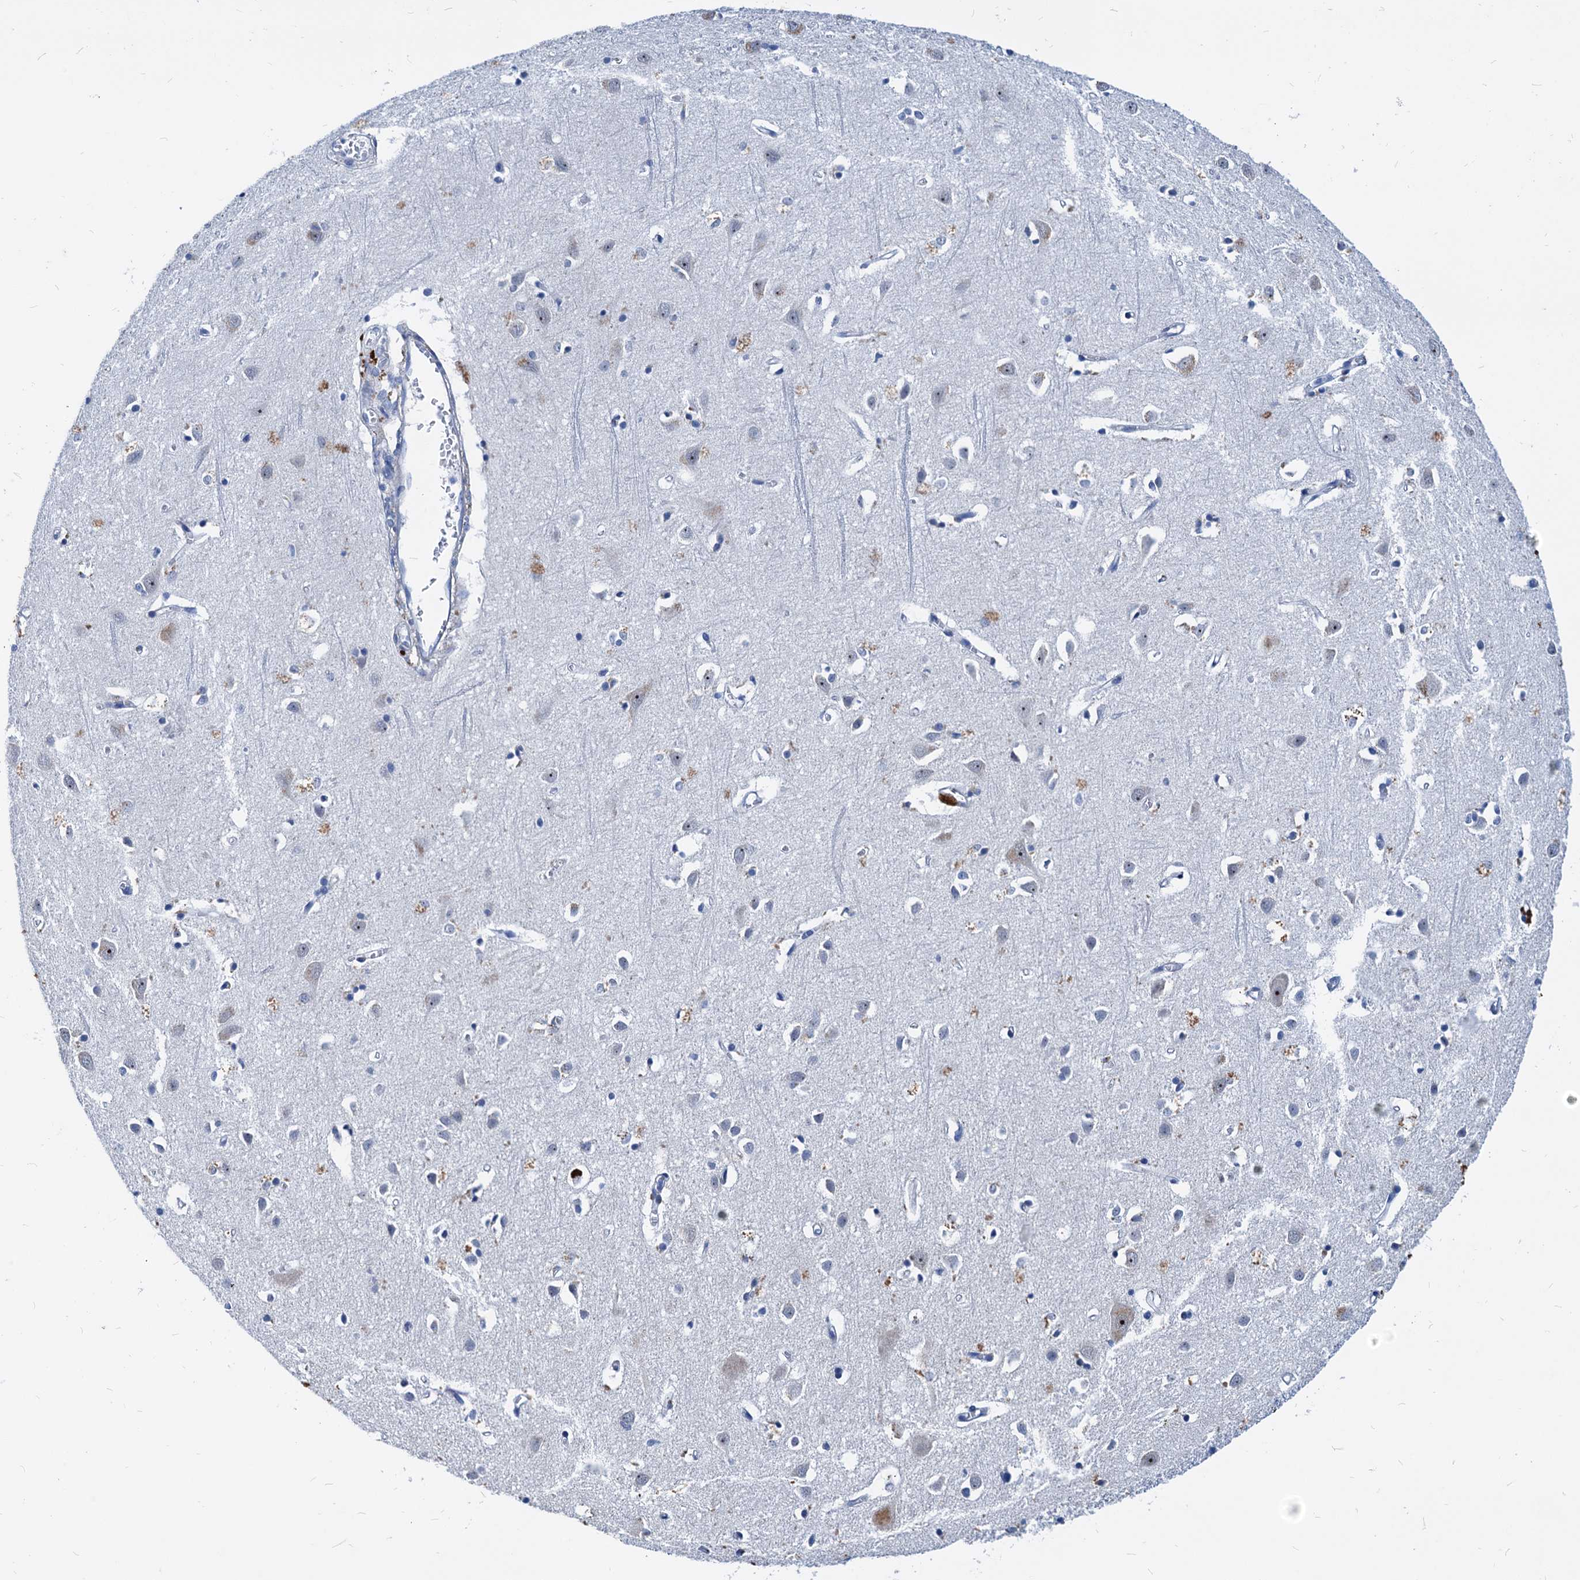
{"staining": {"intensity": "negative", "quantity": "none", "location": "none"}, "tissue": "cerebral cortex", "cell_type": "Endothelial cells", "image_type": "normal", "snomed": [{"axis": "morphology", "description": "Normal tissue, NOS"}, {"axis": "topography", "description": "Cerebral cortex"}], "caption": "IHC micrograph of benign cerebral cortex stained for a protein (brown), which shows no expression in endothelial cells. (IHC, brightfield microscopy, high magnification).", "gene": "HSF2", "patient": {"sex": "female", "age": 64}}